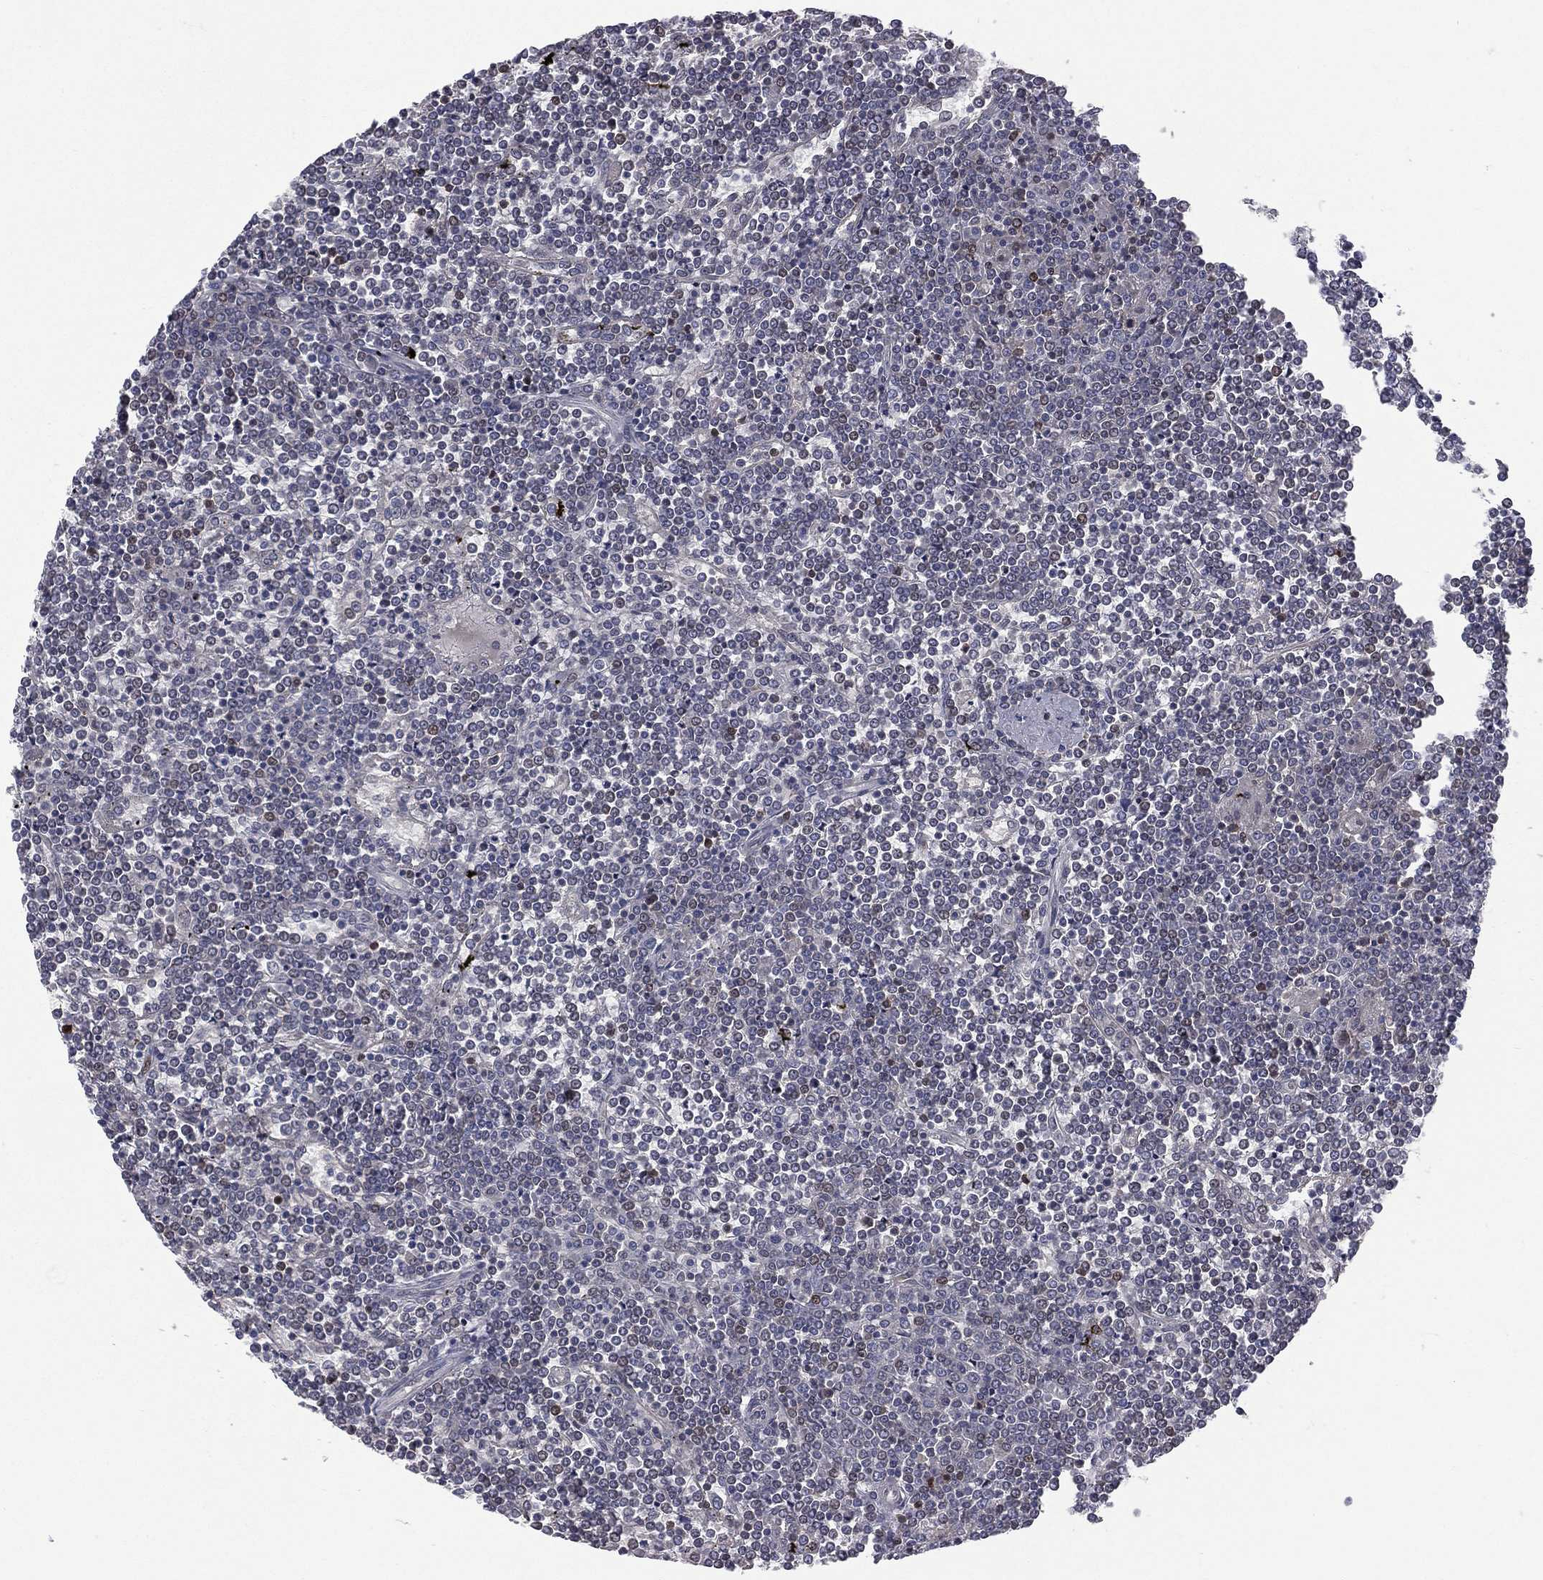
{"staining": {"intensity": "negative", "quantity": "none", "location": "none"}, "tissue": "lymphoma", "cell_type": "Tumor cells", "image_type": "cancer", "snomed": [{"axis": "morphology", "description": "Malignant lymphoma, non-Hodgkin's type, Low grade"}, {"axis": "topography", "description": "Spleen"}], "caption": "IHC micrograph of neoplastic tissue: lymphoma stained with DAB (3,3'-diaminobenzidine) exhibits no significant protein positivity in tumor cells. (IHC, brightfield microscopy, high magnification).", "gene": "DMKN", "patient": {"sex": "female", "age": 19}}